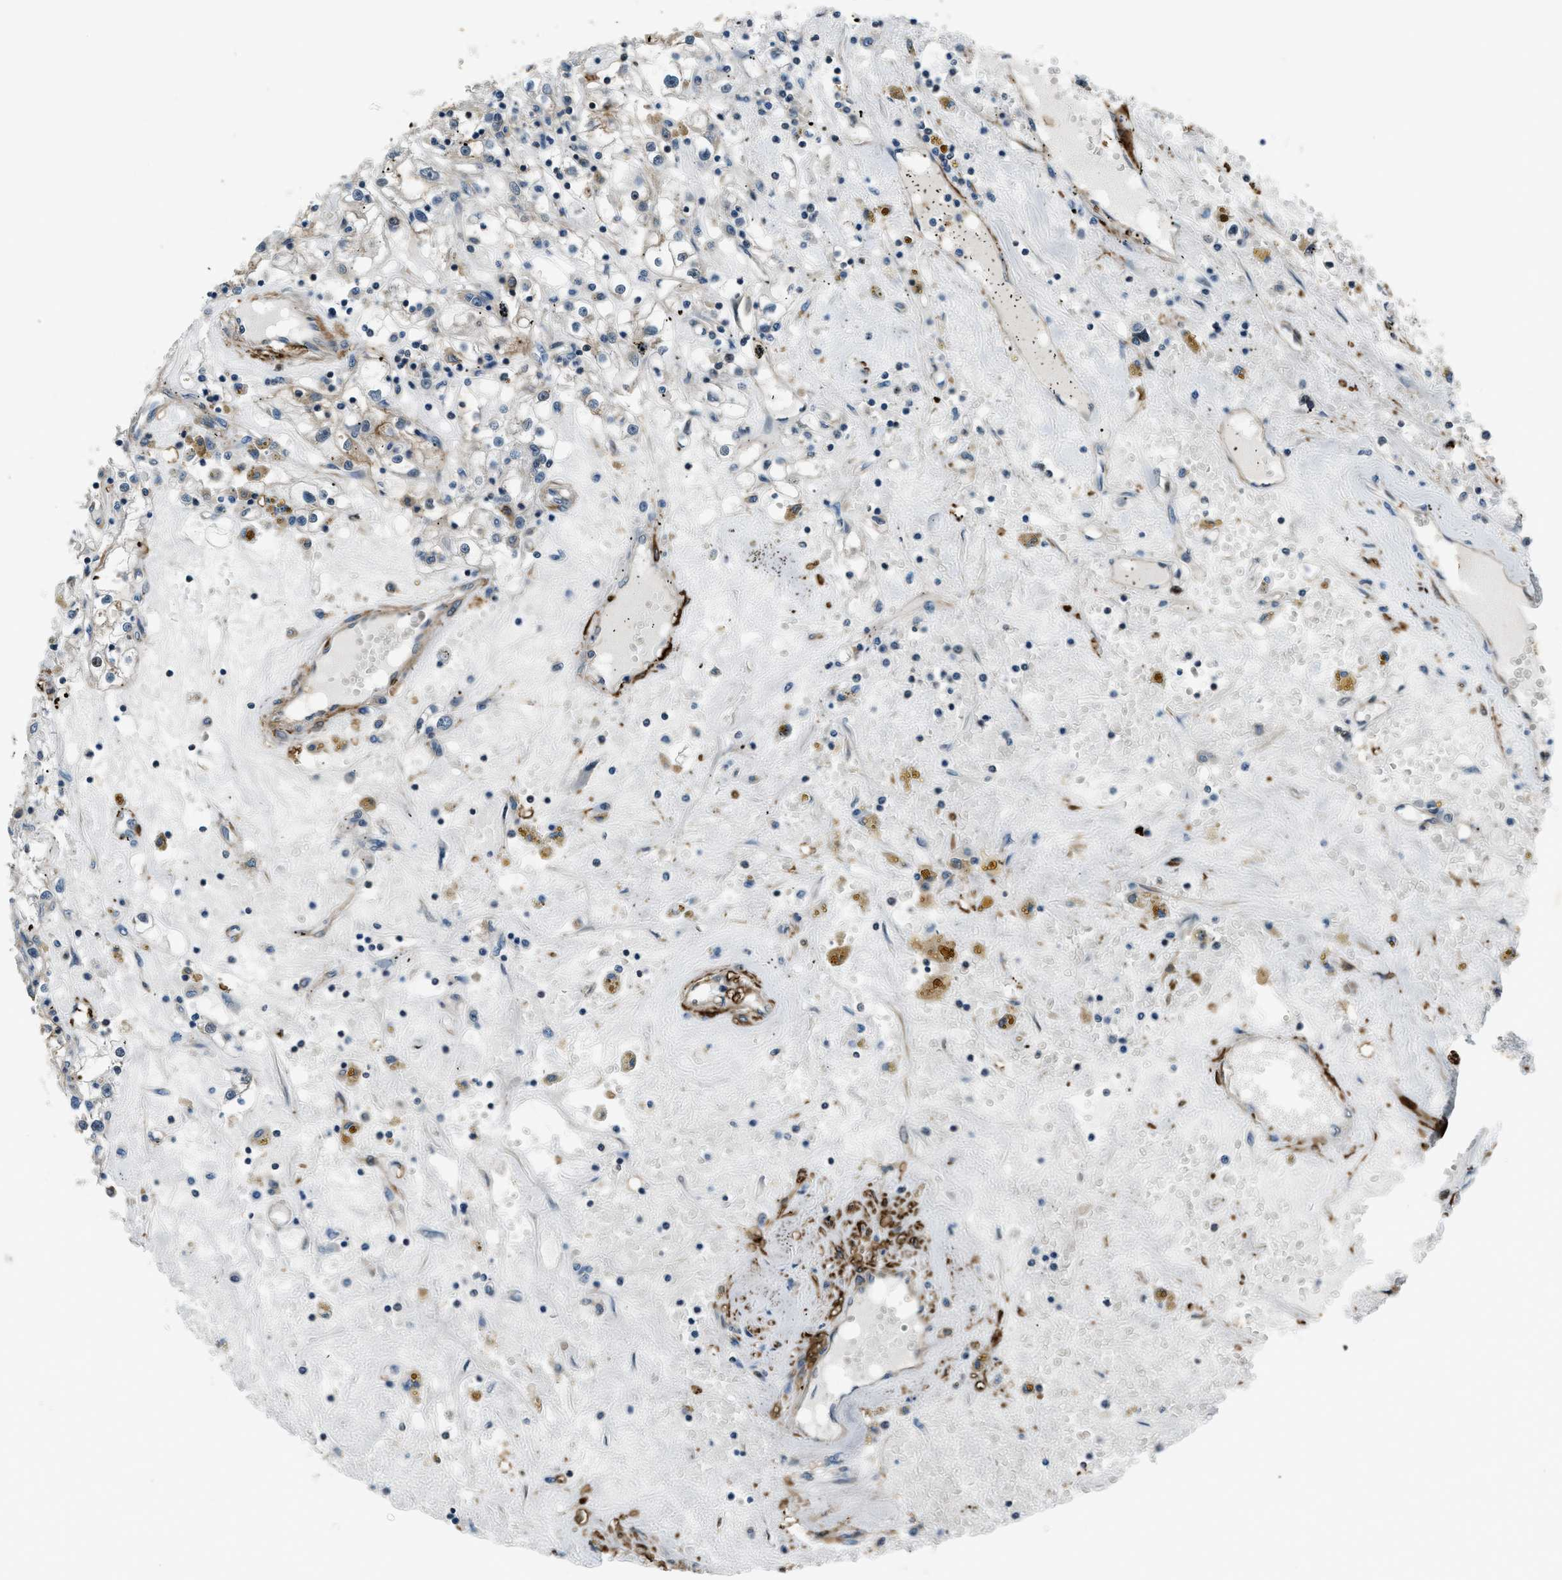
{"staining": {"intensity": "weak", "quantity": "<25%", "location": "cytoplasmic/membranous"}, "tissue": "renal cancer", "cell_type": "Tumor cells", "image_type": "cancer", "snomed": [{"axis": "morphology", "description": "Adenocarcinoma, NOS"}, {"axis": "topography", "description": "Kidney"}], "caption": "High power microscopy micrograph of an immunohistochemistry histopathology image of renal adenocarcinoma, revealing no significant expression in tumor cells.", "gene": "NUDCD3", "patient": {"sex": "male", "age": 56}}